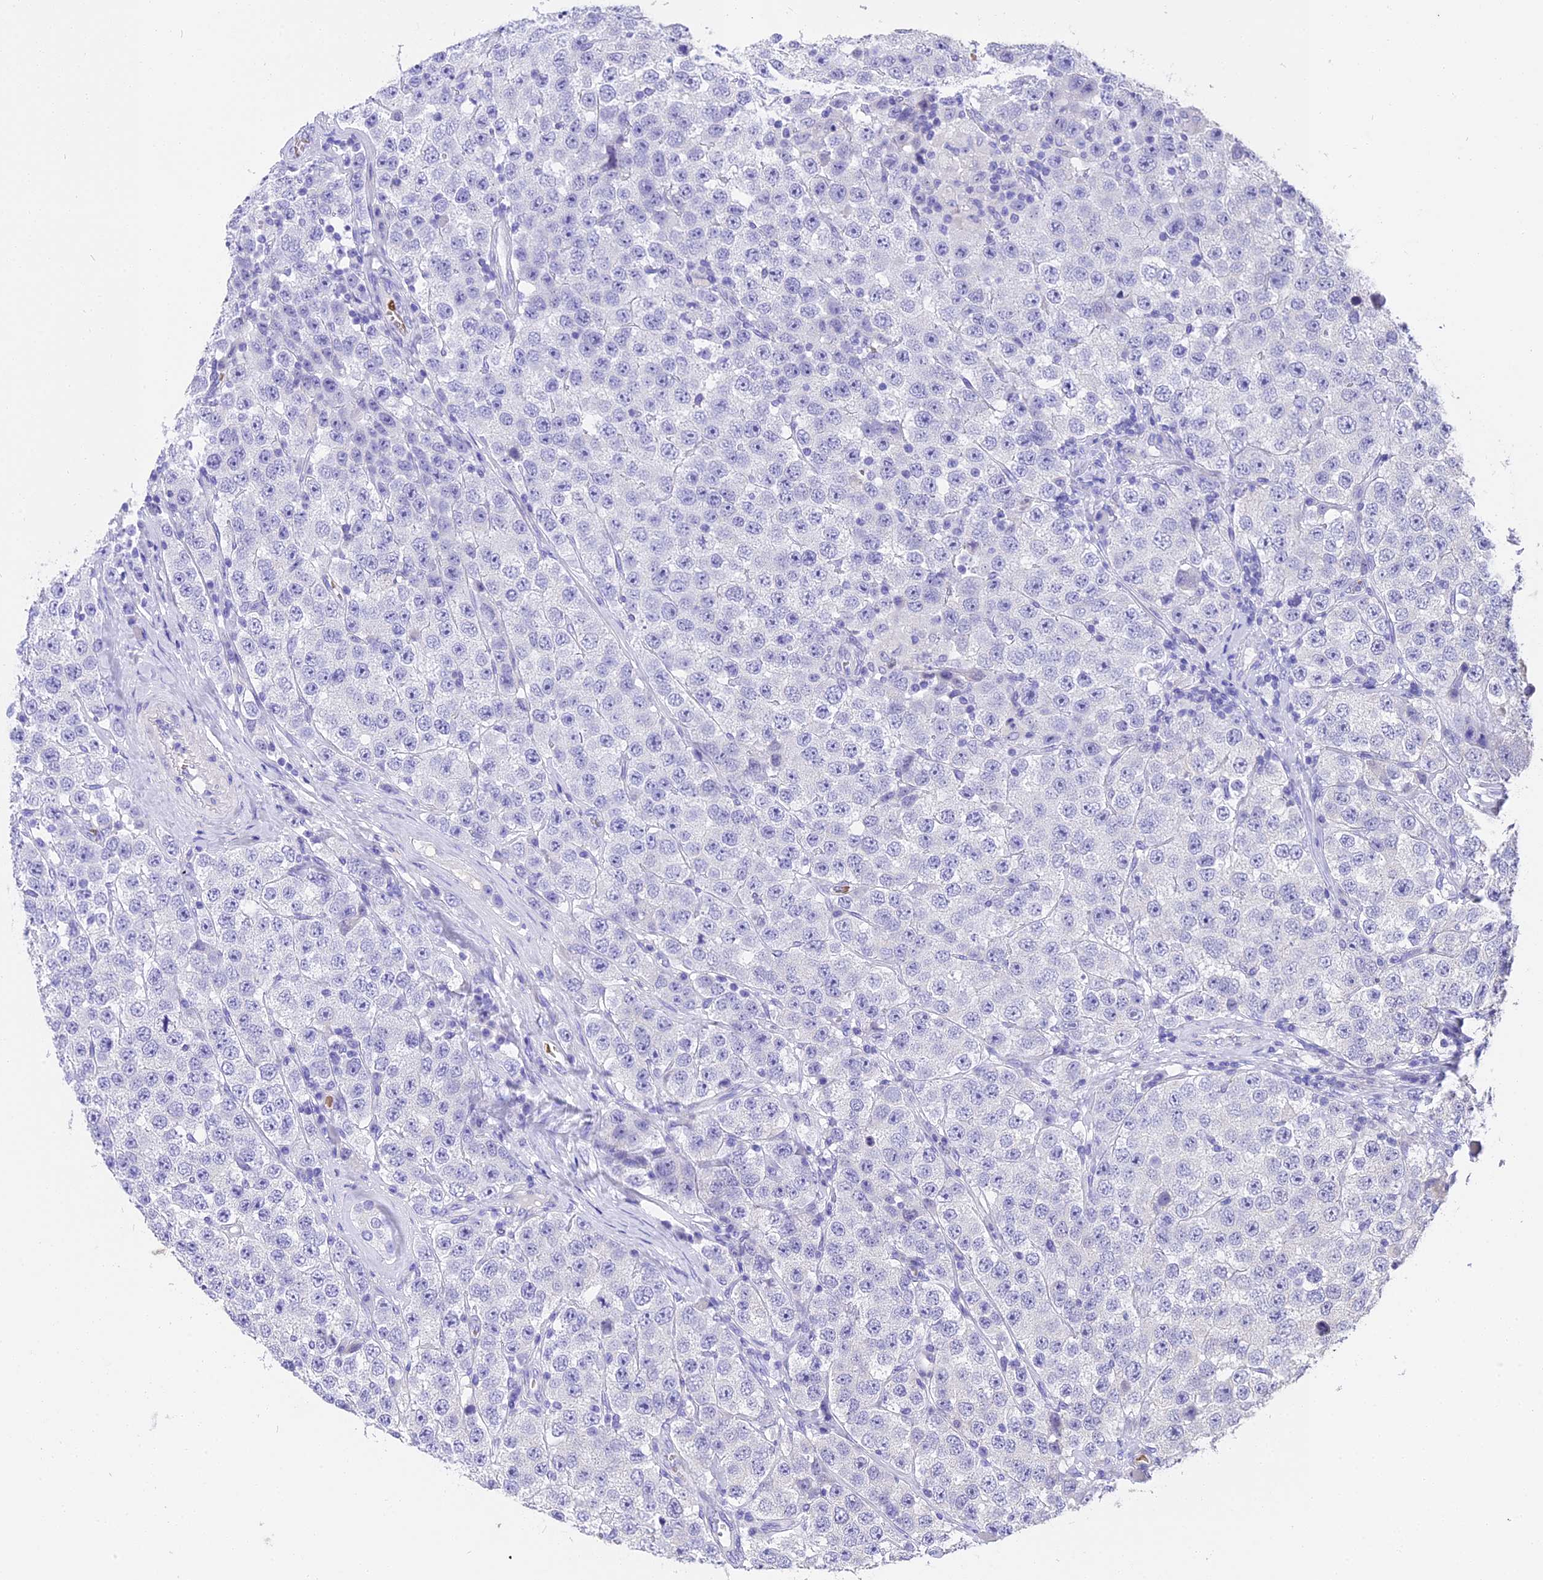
{"staining": {"intensity": "negative", "quantity": "none", "location": "none"}, "tissue": "testis cancer", "cell_type": "Tumor cells", "image_type": "cancer", "snomed": [{"axis": "morphology", "description": "Seminoma, NOS"}, {"axis": "topography", "description": "Testis"}], "caption": "Immunohistochemistry (IHC) of human testis cancer displays no expression in tumor cells.", "gene": "TNNC2", "patient": {"sex": "male", "age": 28}}